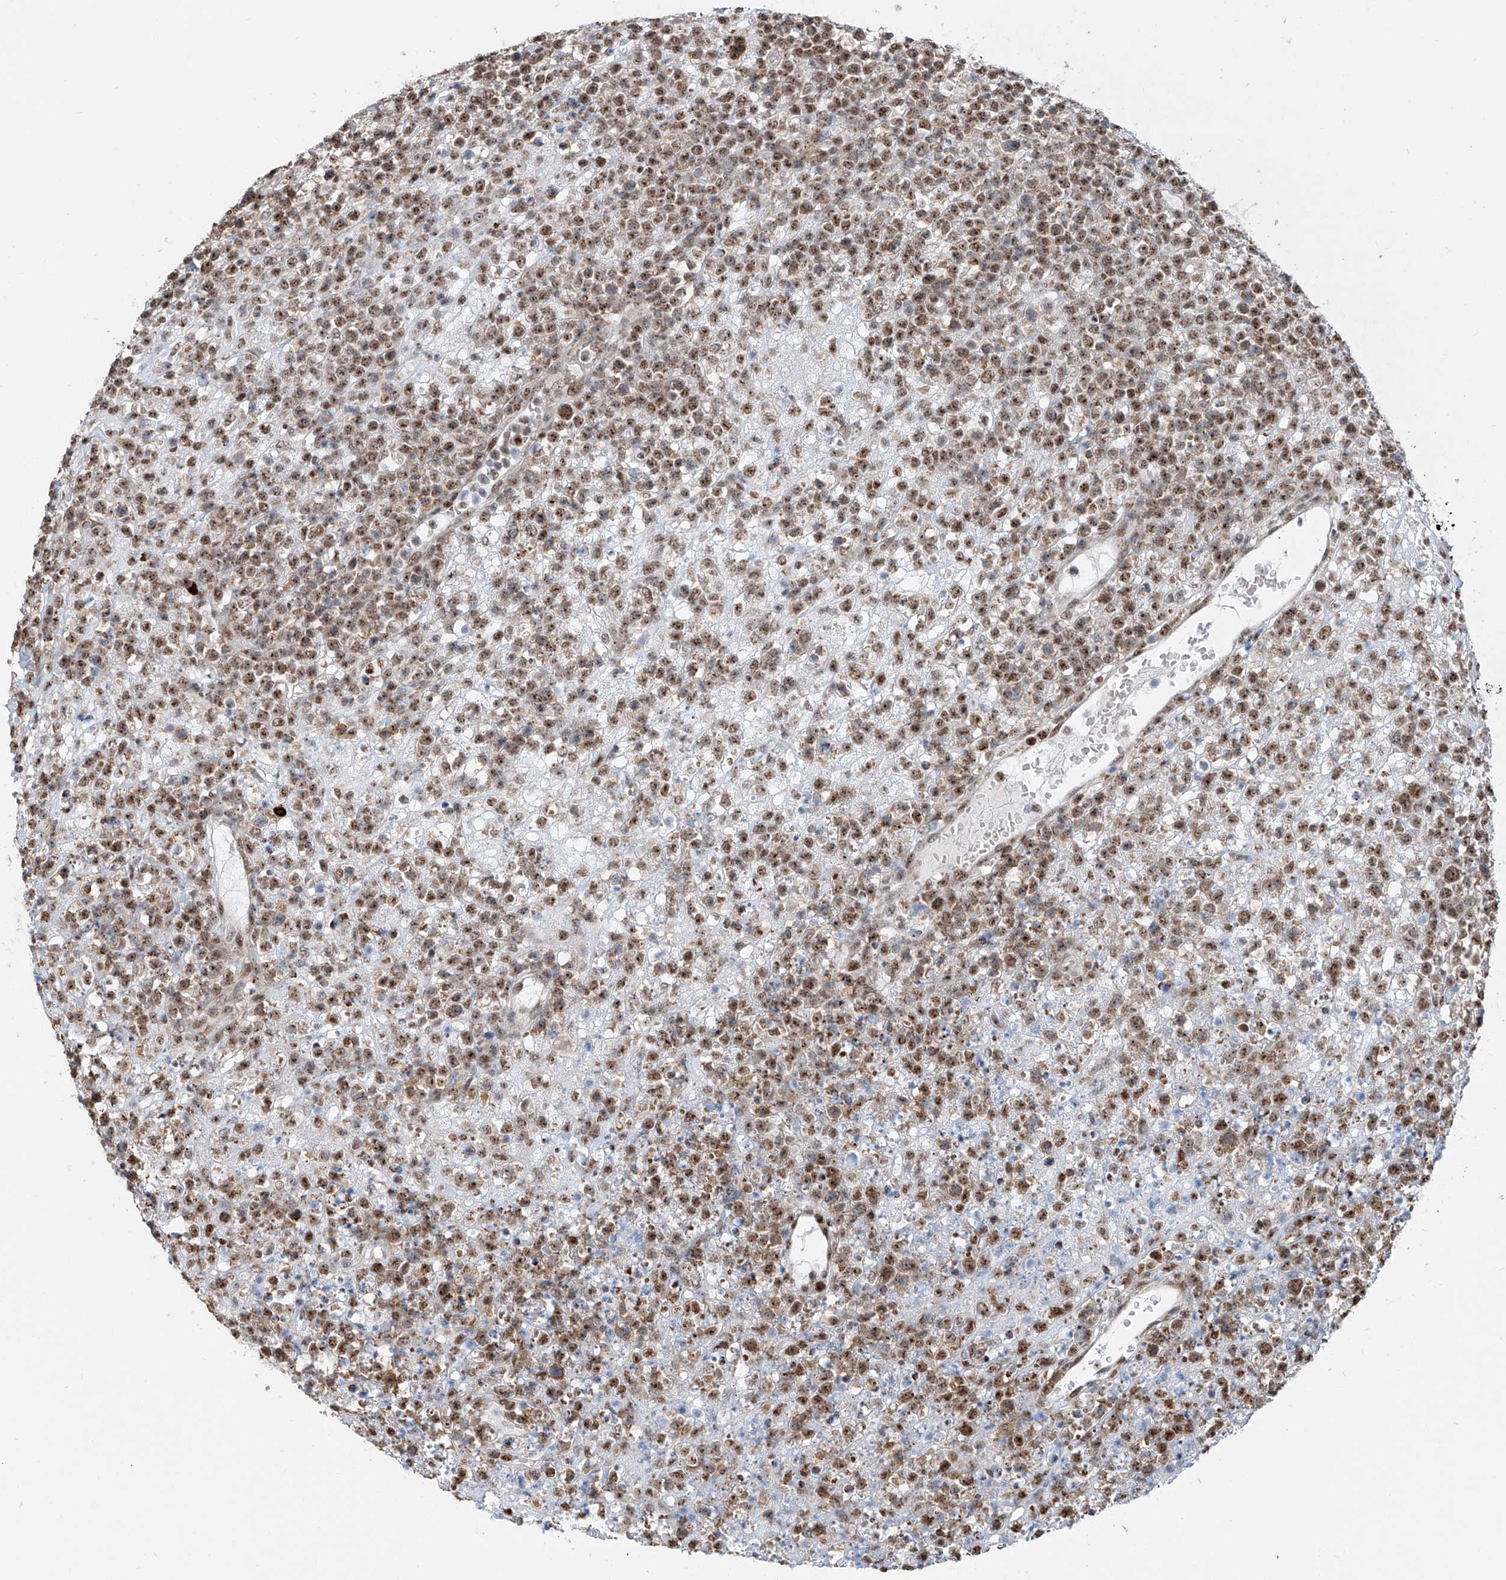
{"staining": {"intensity": "moderate", "quantity": ">75%", "location": "nuclear"}, "tissue": "lymphoma", "cell_type": "Tumor cells", "image_type": "cancer", "snomed": [{"axis": "morphology", "description": "Malignant lymphoma, non-Hodgkin's type, High grade"}, {"axis": "topography", "description": "Colon"}], "caption": "A medium amount of moderate nuclear expression is seen in approximately >75% of tumor cells in lymphoma tissue.", "gene": "SDE2", "patient": {"sex": "female", "age": 53}}